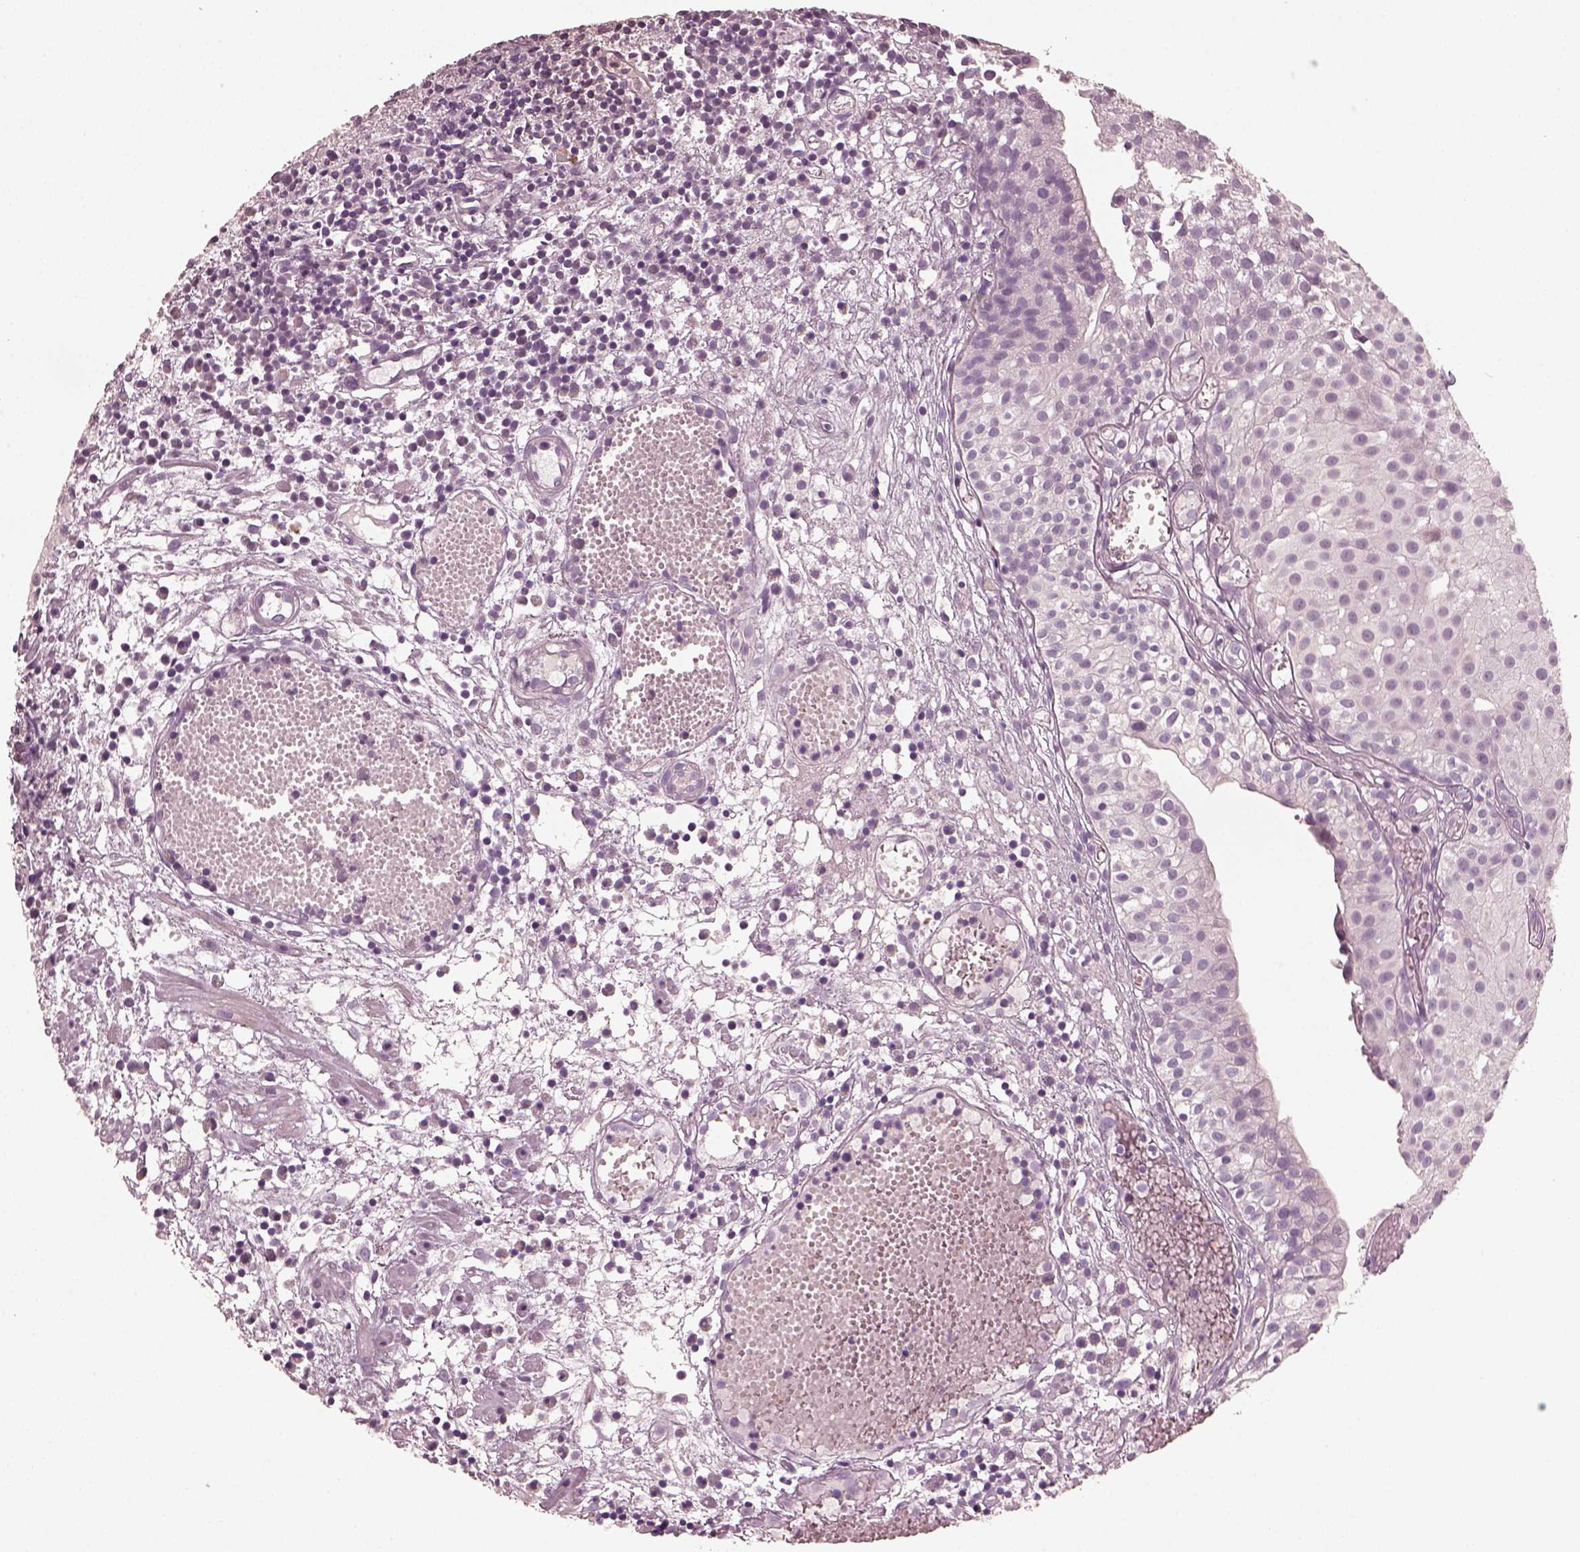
{"staining": {"intensity": "negative", "quantity": "none", "location": "none"}, "tissue": "urothelial cancer", "cell_type": "Tumor cells", "image_type": "cancer", "snomed": [{"axis": "morphology", "description": "Urothelial carcinoma, Low grade"}, {"axis": "topography", "description": "Urinary bladder"}], "caption": "A histopathology image of urothelial carcinoma (low-grade) stained for a protein demonstrates no brown staining in tumor cells.", "gene": "OPTC", "patient": {"sex": "male", "age": 79}}